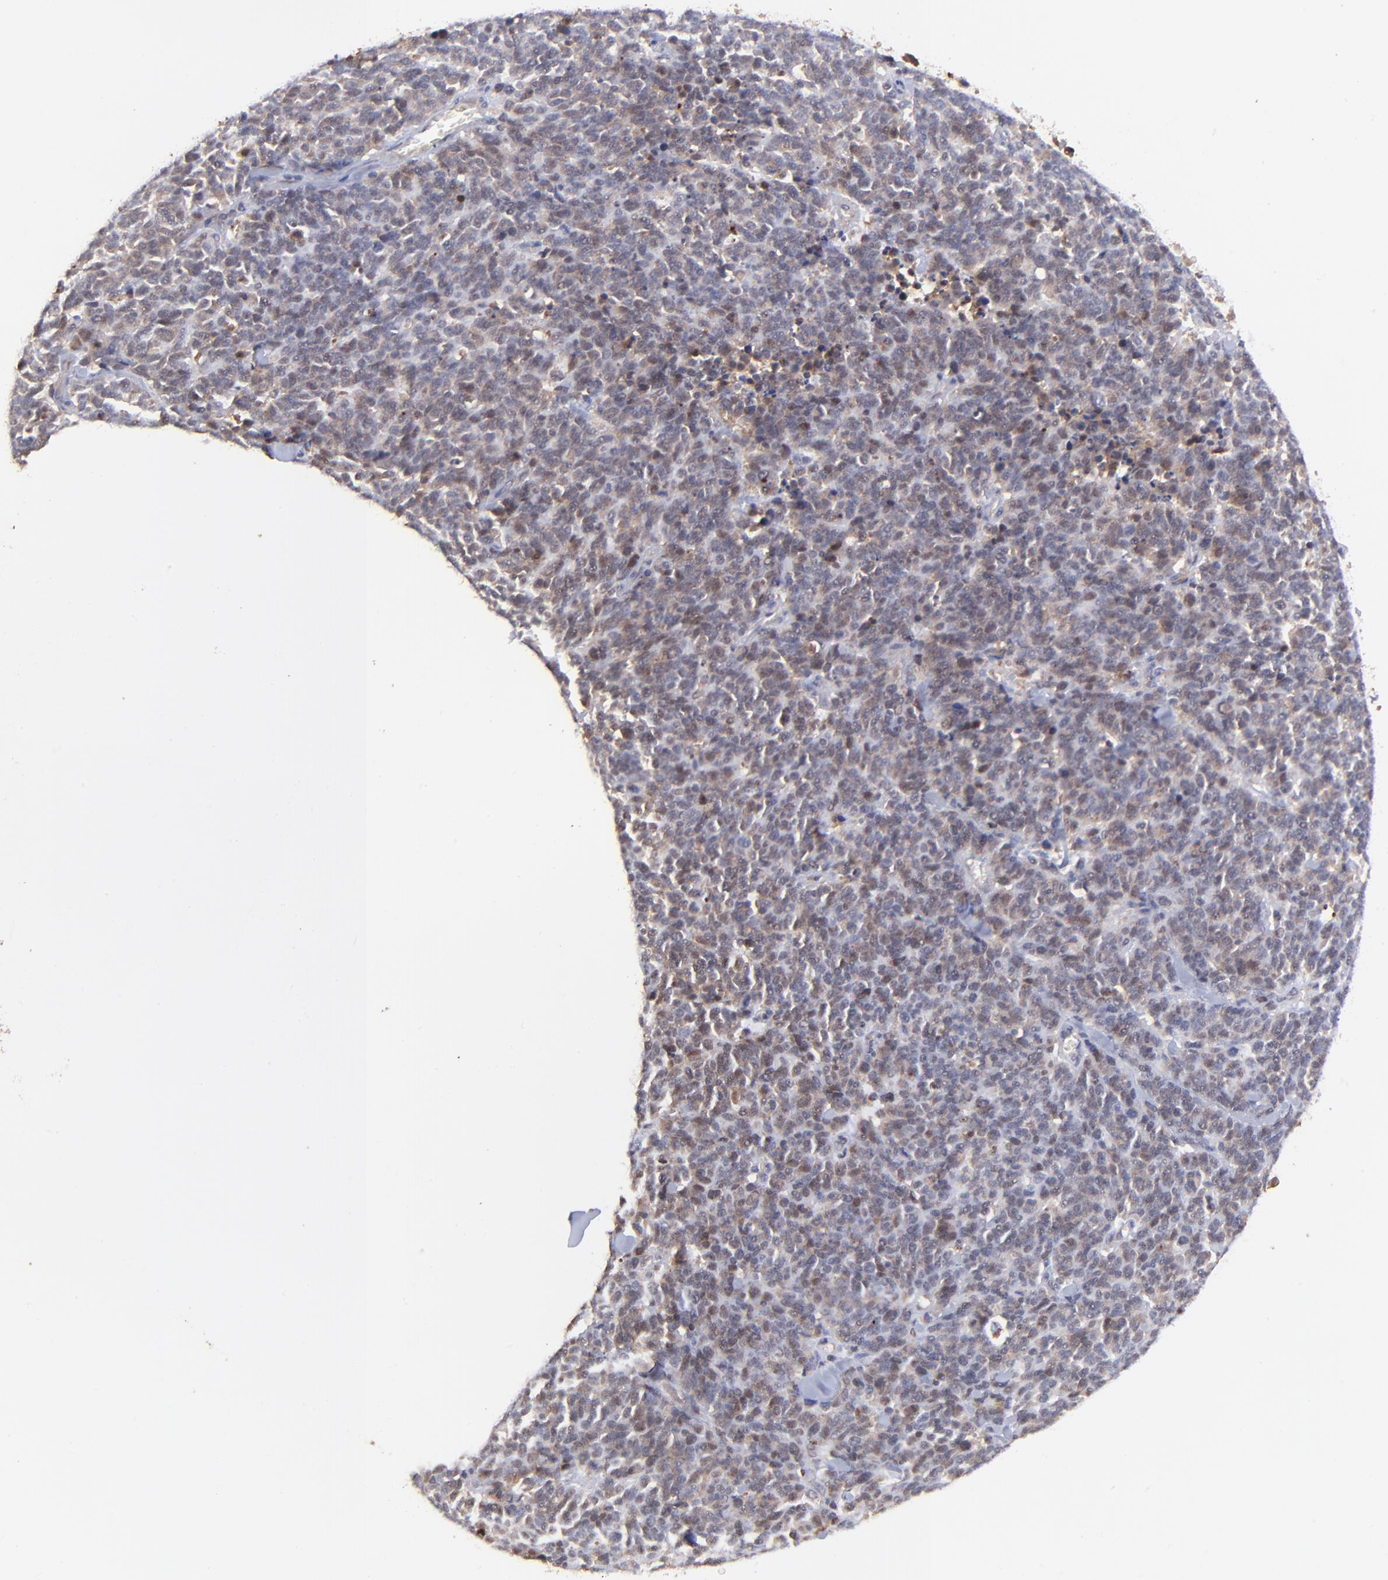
{"staining": {"intensity": "weak", "quantity": ">75%", "location": "cytoplasmic/membranous"}, "tissue": "lung cancer", "cell_type": "Tumor cells", "image_type": "cancer", "snomed": [{"axis": "morphology", "description": "Neoplasm, malignant, NOS"}, {"axis": "topography", "description": "Lung"}], "caption": "Immunohistochemical staining of lung cancer (malignant neoplasm) displays low levels of weak cytoplasmic/membranous staining in approximately >75% of tumor cells.", "gene": "PSMA6", "patient": {"sex": "female", "age": 58}}